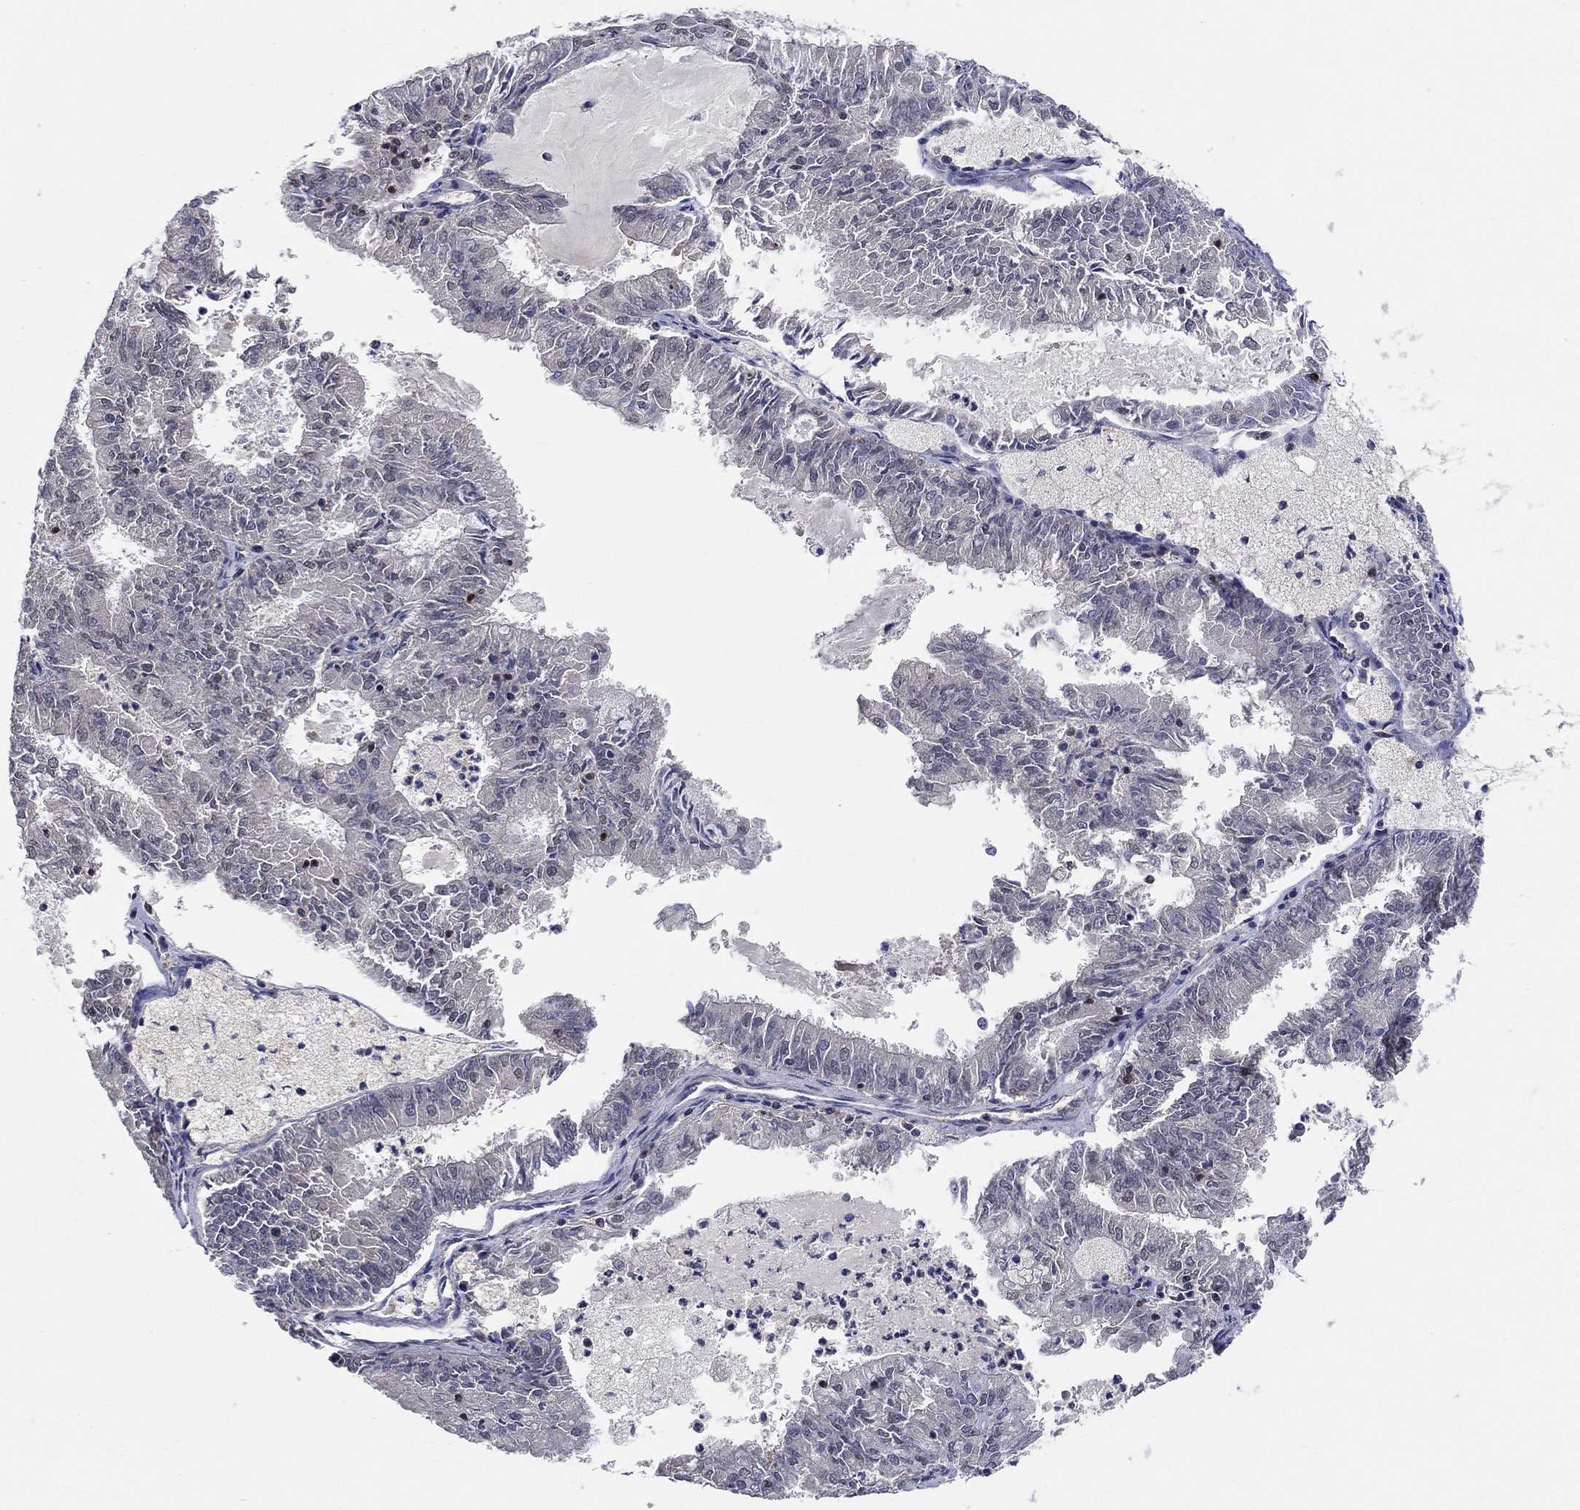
{"staining": {"intensity": "negative", "quantity": "none", "location": "none"}, "tissue": "endometrial cancer", "cell_type": "Tumor cells", "image_type": "cancer", "snomed": [{"axis": "morphology", "description": "Adenocarcinoma, NOS"}, {"axis": "topography", "description": "Endometrium"}], "caption": "The IHC micrograph has no significant expression in tumor cells of endometrial cancer (adenocarcinoma) tissue.", "gene": "AGFG2", "patient": {"sex": "female", "age": 57}}